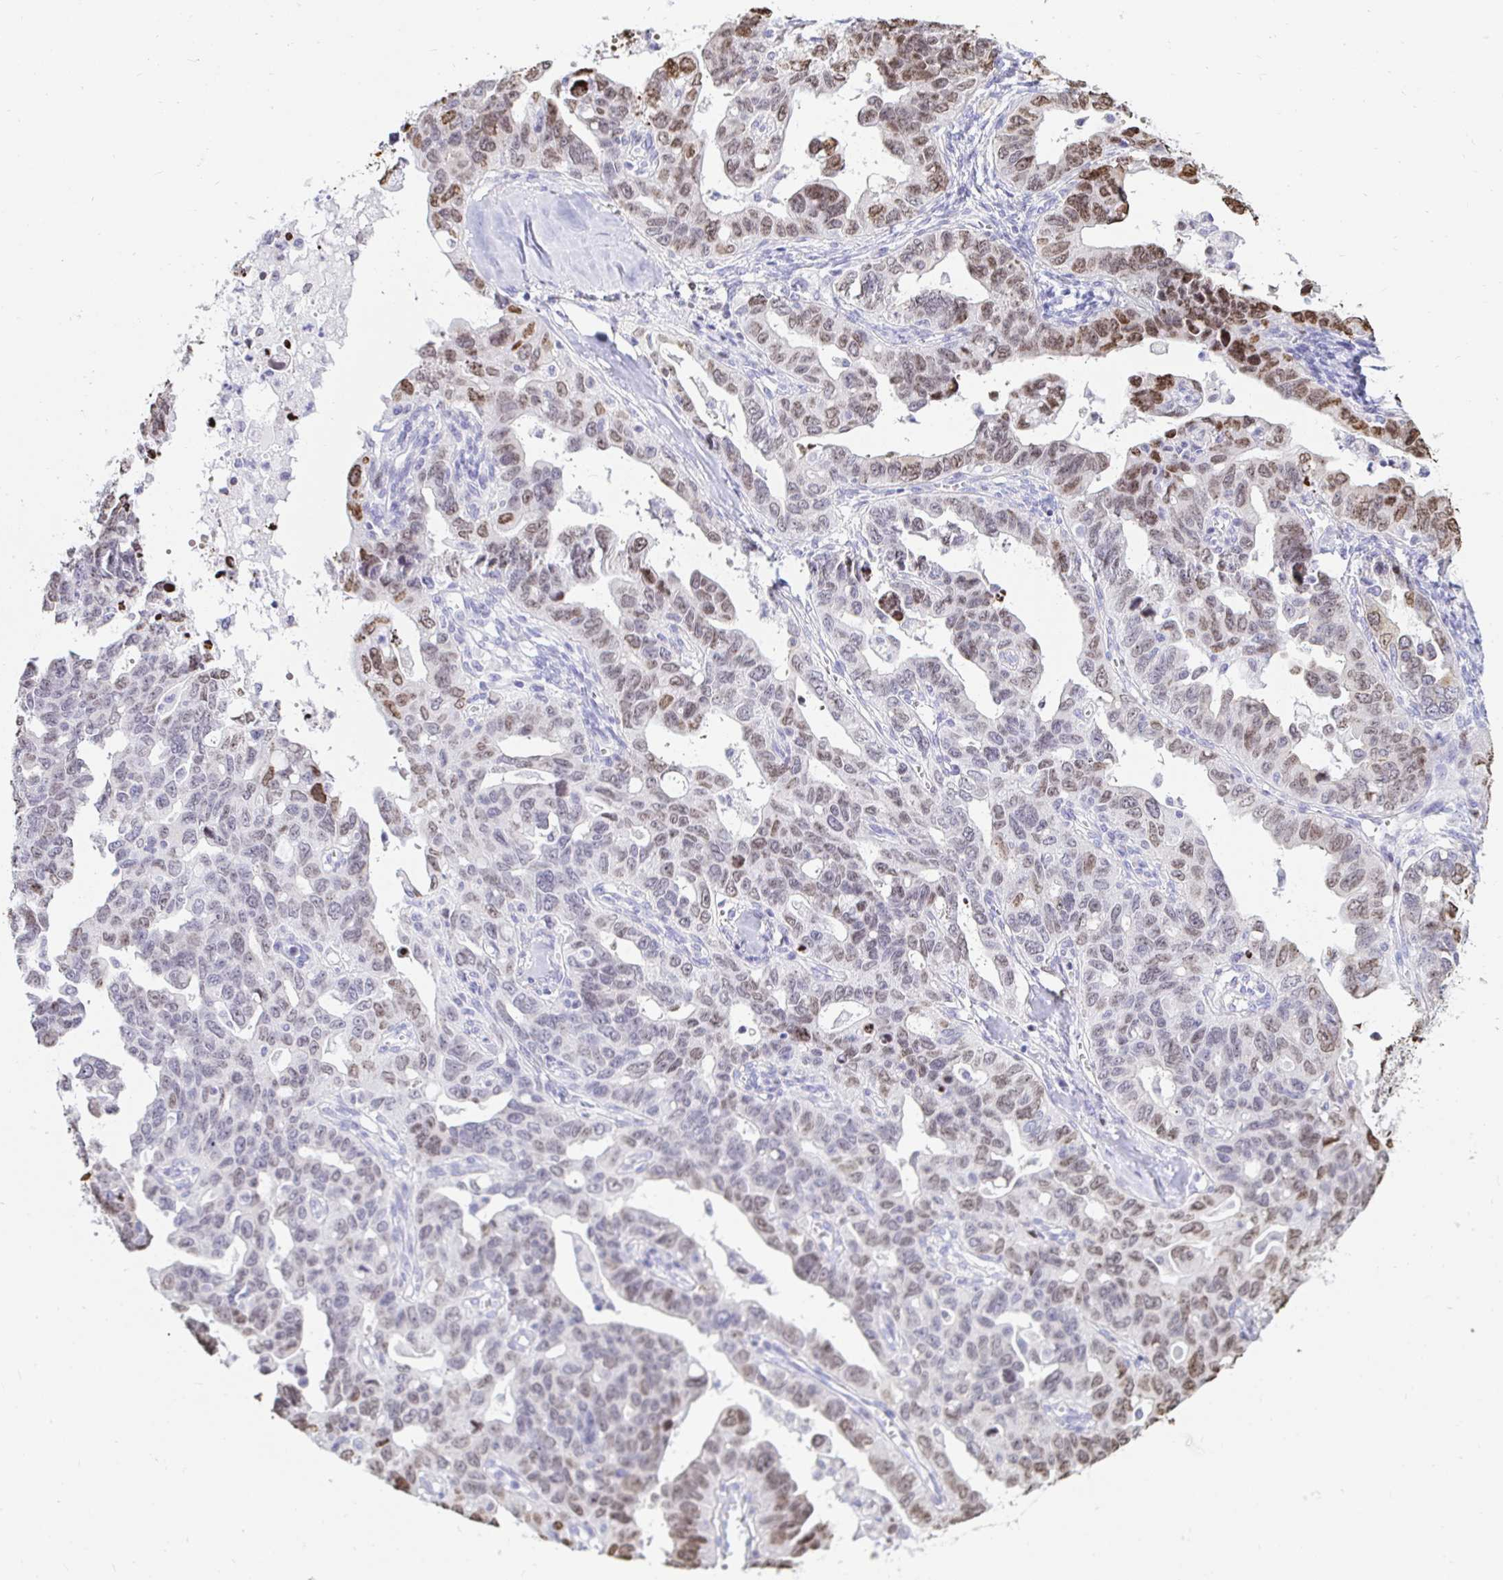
{"staining": {"intensity": "moderate", "quantity": "25%-75%", "location": "nuclear"}, "tissue": "ovarian cancer", "cell_type": "Tumor cells", "image_type": "cancer", "snomed": [{"axis": "morphology", "description": "Cystadenocarcinoma, serous, NOS"}, {"axis": "topography", "description": "Ovary"}], "caption": "Ovarian serous cystadenocarcinoma stained with DAB immunohistochemistry displays medium levels of moderate nuclear staining in about 25%-75% of tumor cells.", "gene": "CAPSL", "patient": {"sex": "female", "age": 69}}